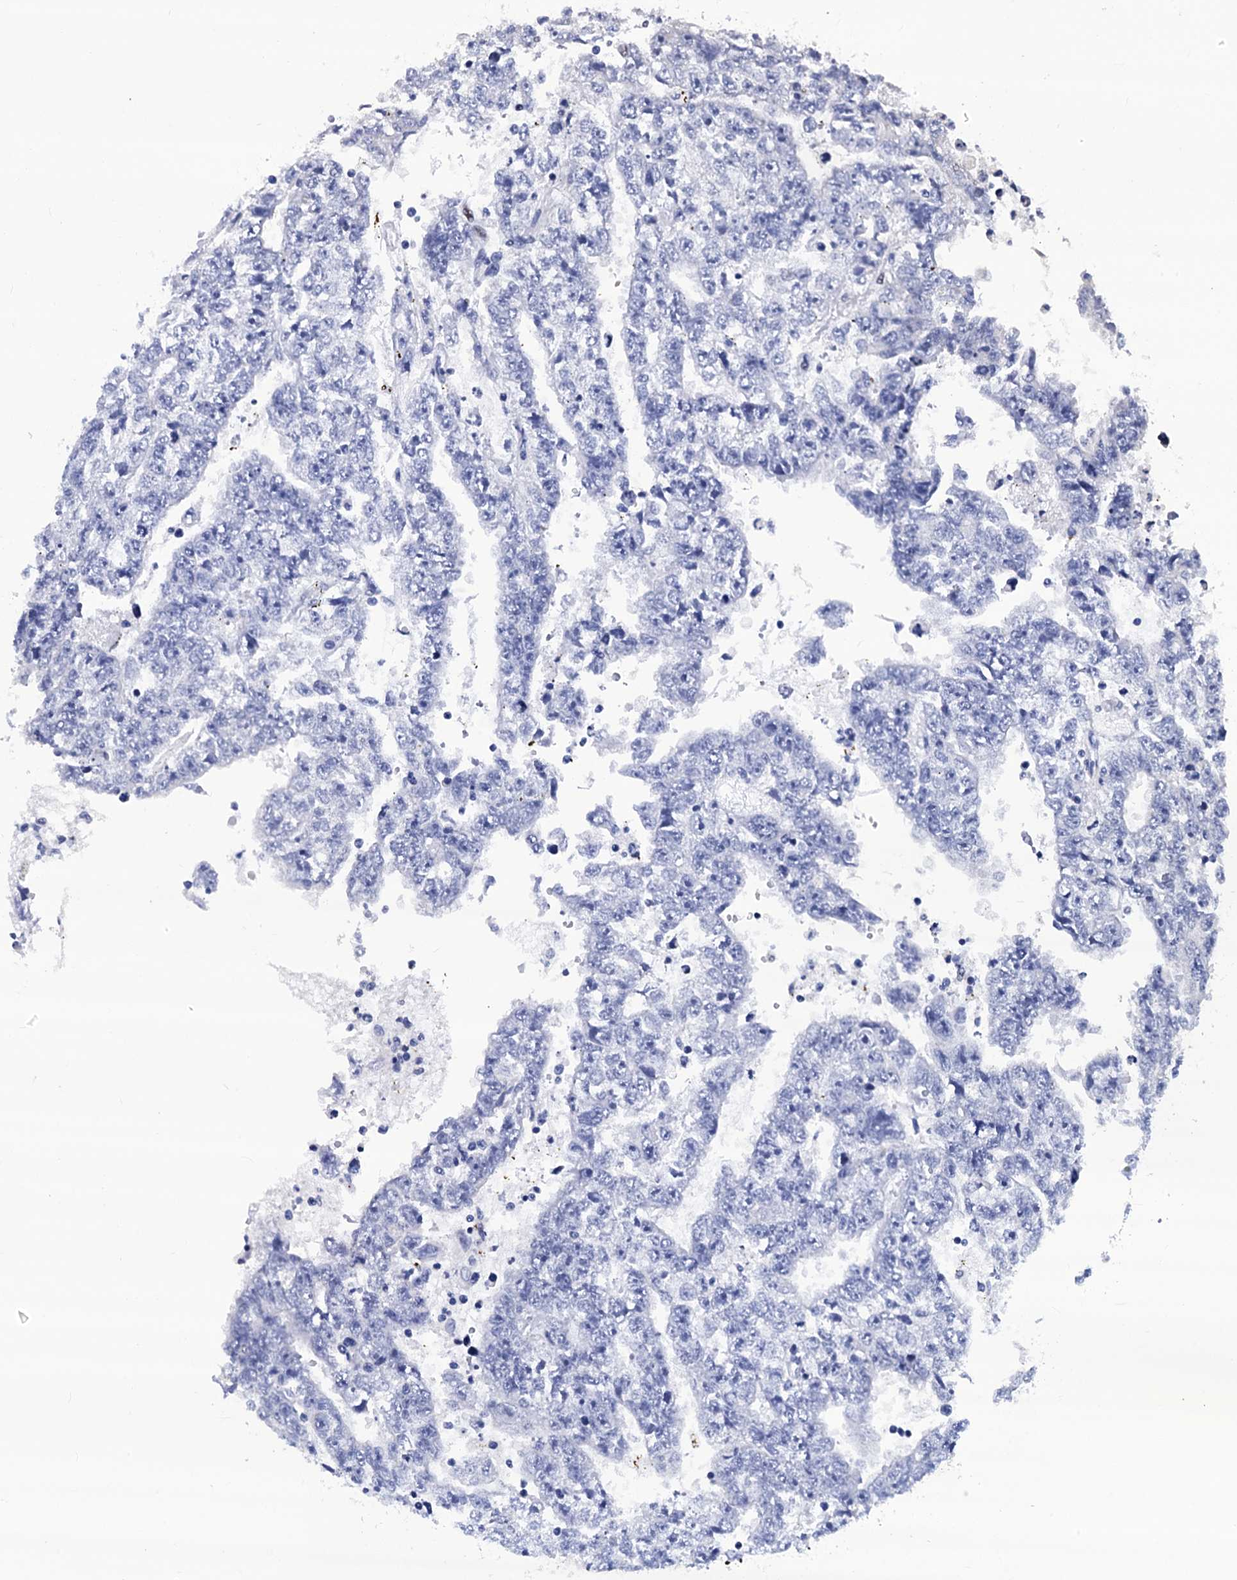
{"staining": {"intensity": "negative", "quantity": "none", "location": "none"}, "tissue": "testis cancer", "cell_type": "Tumor cells", "image_type": "cancer", "snomed": [{"axis": "morphology", "description": "Carcinoma, Embryonal, NOS"}, {"axis": "topography", "description": "Testis"}], "caption": "Immunohistochemistry (IHC) of embryonal carcinoma (testis) shows no positivity in tumor cells. (DAB (3,3'-diaminobenzidine) immunohistochemistry visualized using brightfield microscopy, high magnification).", "gene": "LRRC30", "patient": {"sex": "male", "age": 25}}